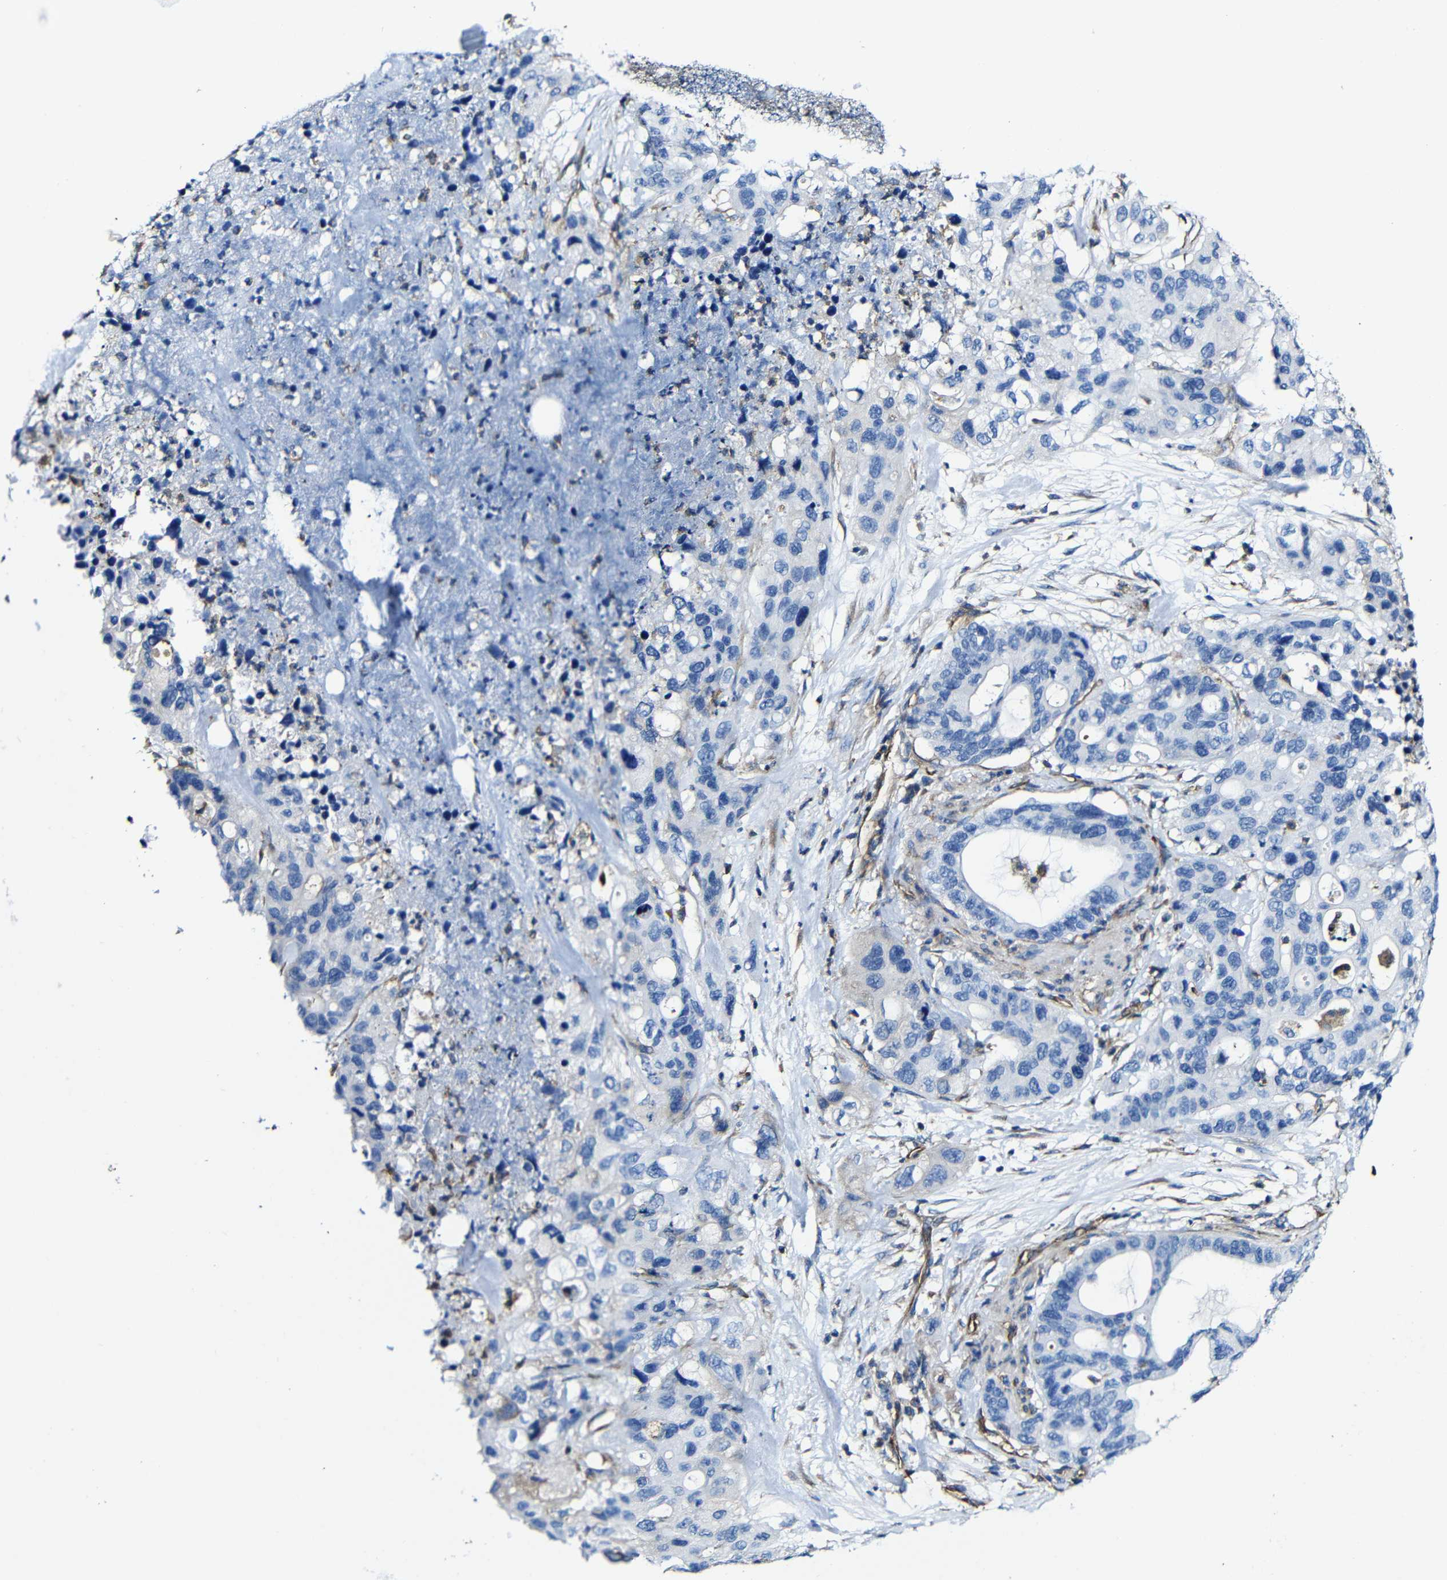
{"staining": {"intensity": "negative", "quantity": "none", "location": "none"}, "tissue": "pancreatic cancer", "cell_type": "Tumor cells", "image_type": "cancer", "snomed": [{"axis": "morphology", "description": "Adenocarcinoma, NOS"}, {"axis": "topography", "description": "Pancreas"}], "caption": "DAB immunohistochemical staining of human adenocarcinoma (pancreatic) exhibits no significant positivity in tumor cells.", "gene": "MSN", "patient": {"sex": "female", "age": 71}}